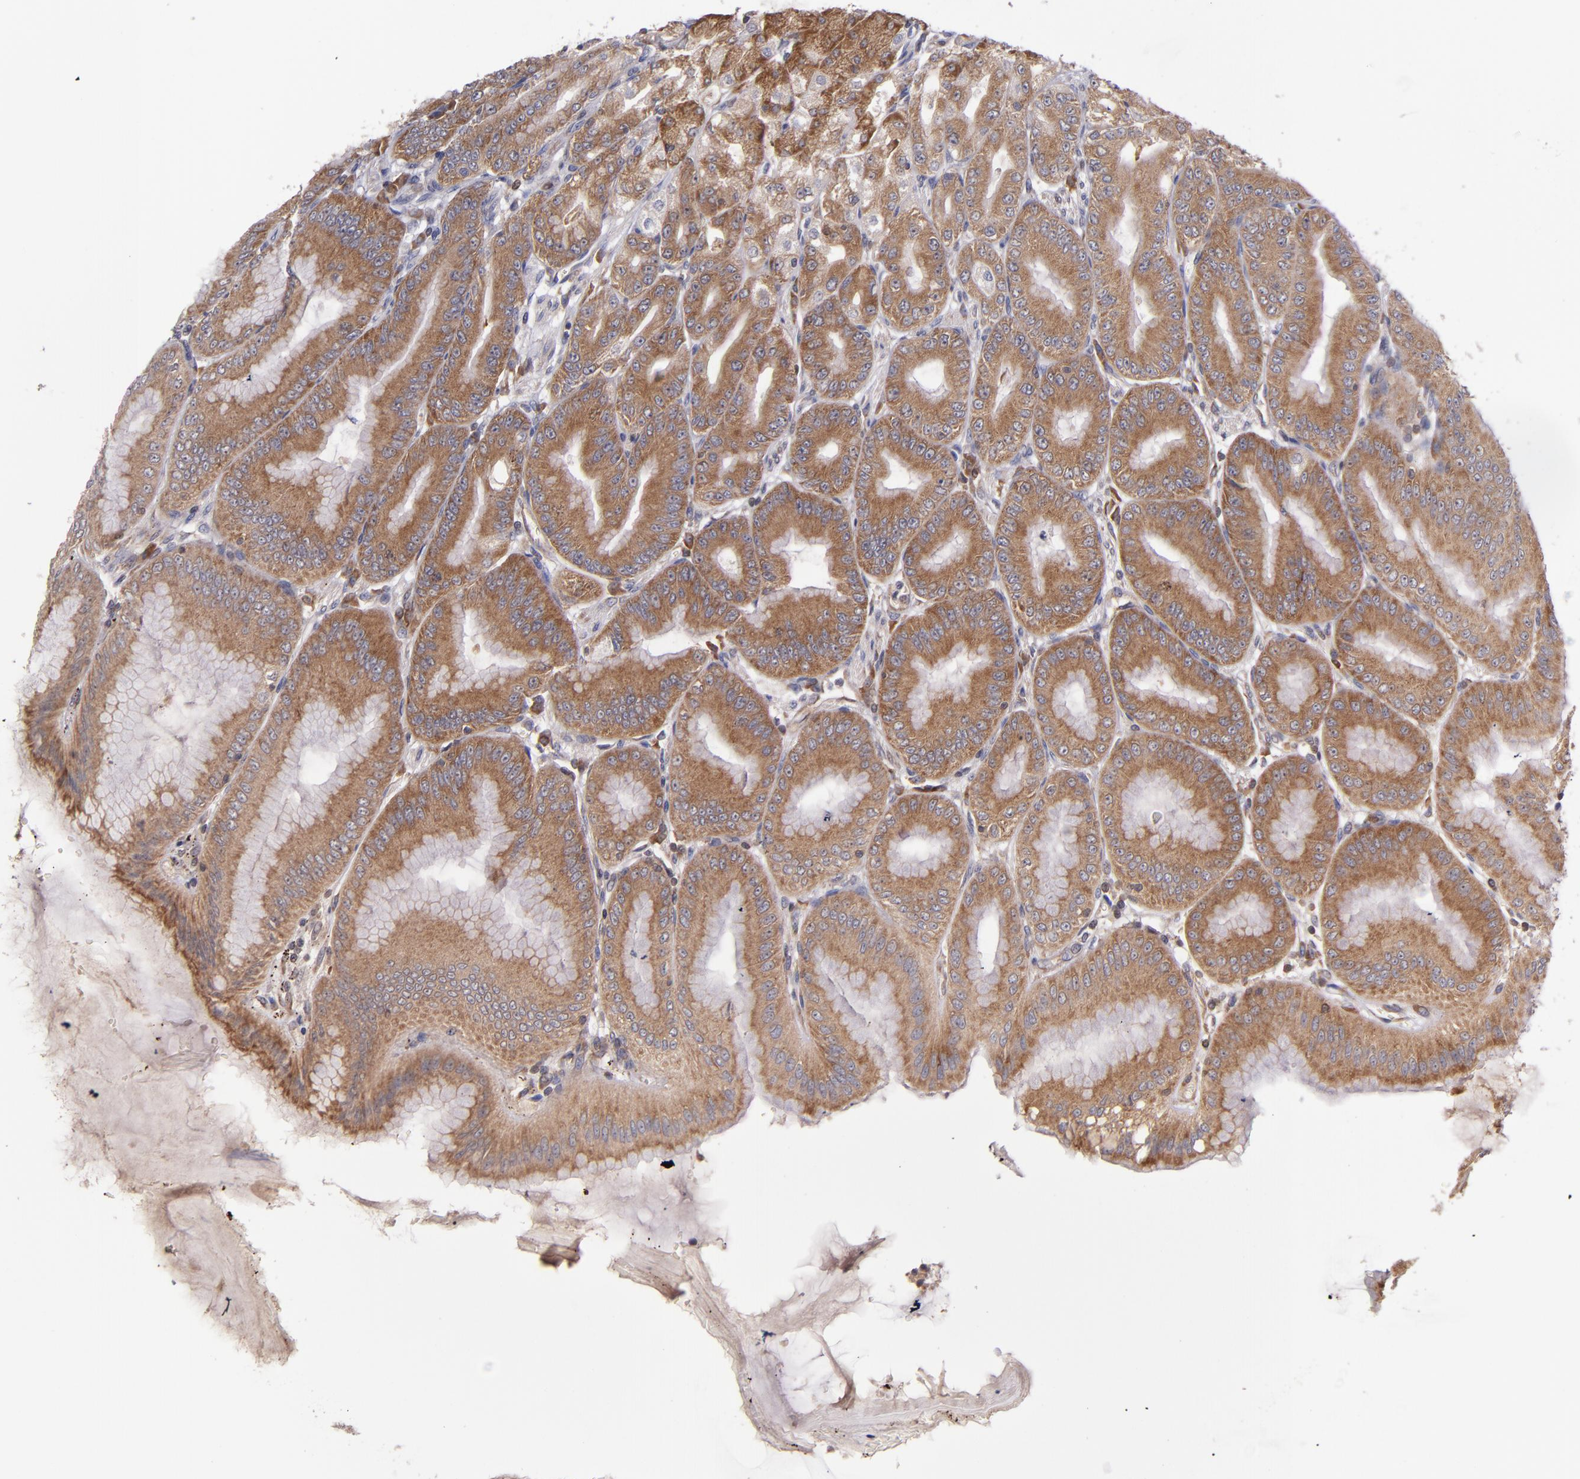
{"staining": {"intensity": "strong", "quantity": ">75%", "location": "cytoplasmic/membranous"}, "tissue": "stomach", "cell_type": "Glandular cells", "image_type": "normal", "snomed": [{"axis": "morphology", "description": "Normal tissue, NOS"}, {"axis": "topography", "description": "Stomach, lower"}], "caption": "Glandular cells demonstrate high levels of strong cytoplasmic/membranous positivity in approximately >75% of cells in normal human stomach.", "gene": "EIF4ENIF1", "patient": {"sex": "male", "age": 71}}